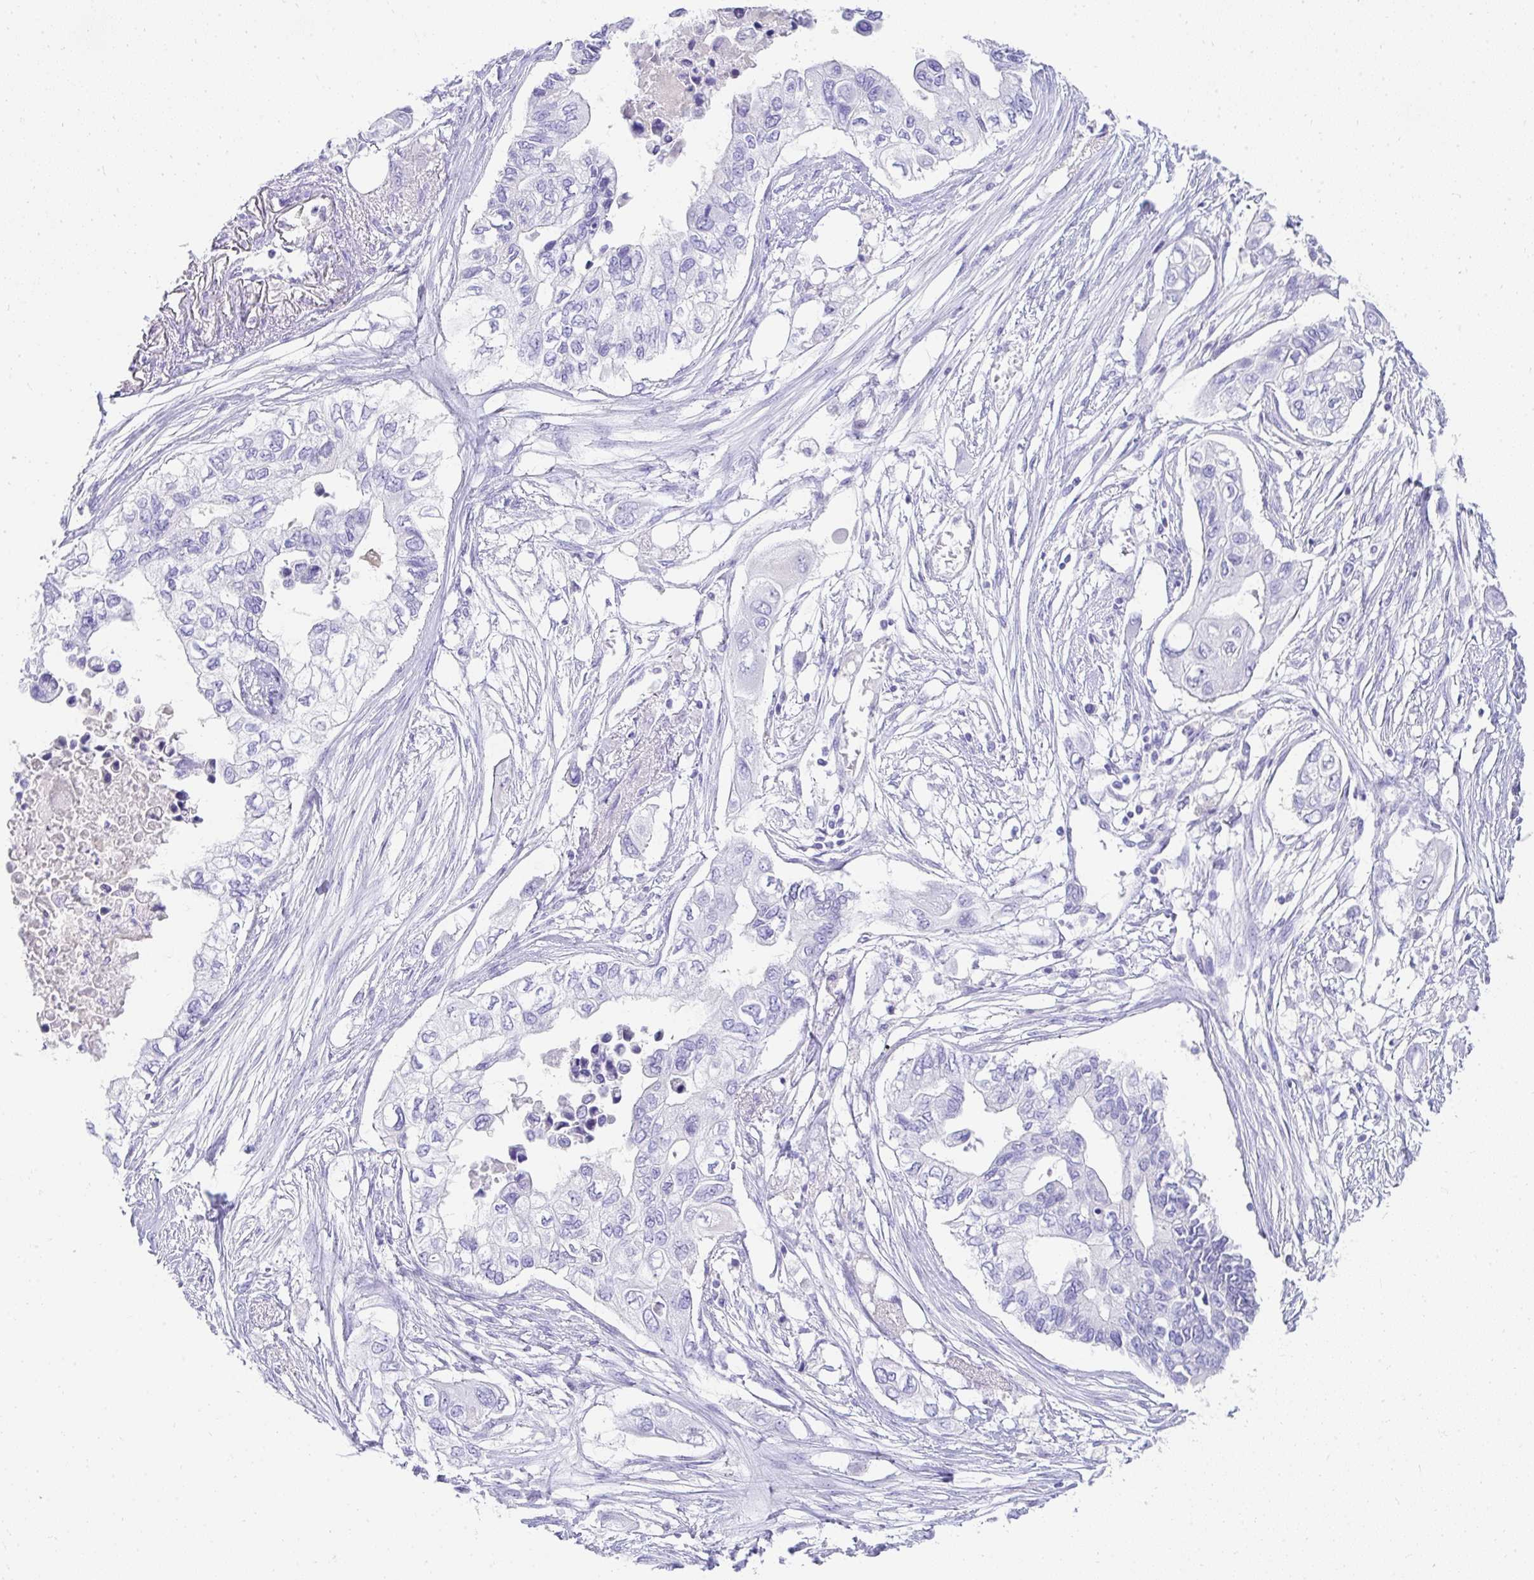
{"staining": {"intensity": "negative", "quantity": "none", "location": "none"}, "tissue": "pancreatic cancer", "cell_type": "Tumor cells", "image_type": "cancer", "snomed": [{"axis": "morphology", "description": "Adenocarcinoma, NOS"}, {"axis": "topography", "description": "Pancreas"}], "caption": "IHC micrograph of adenocarcinoma (pancreatic) stained for a protein (brown), which displays no positivity in tumor cells.", "gene": "TNNT1", "patient": {"sex": "female", "age": 63}}